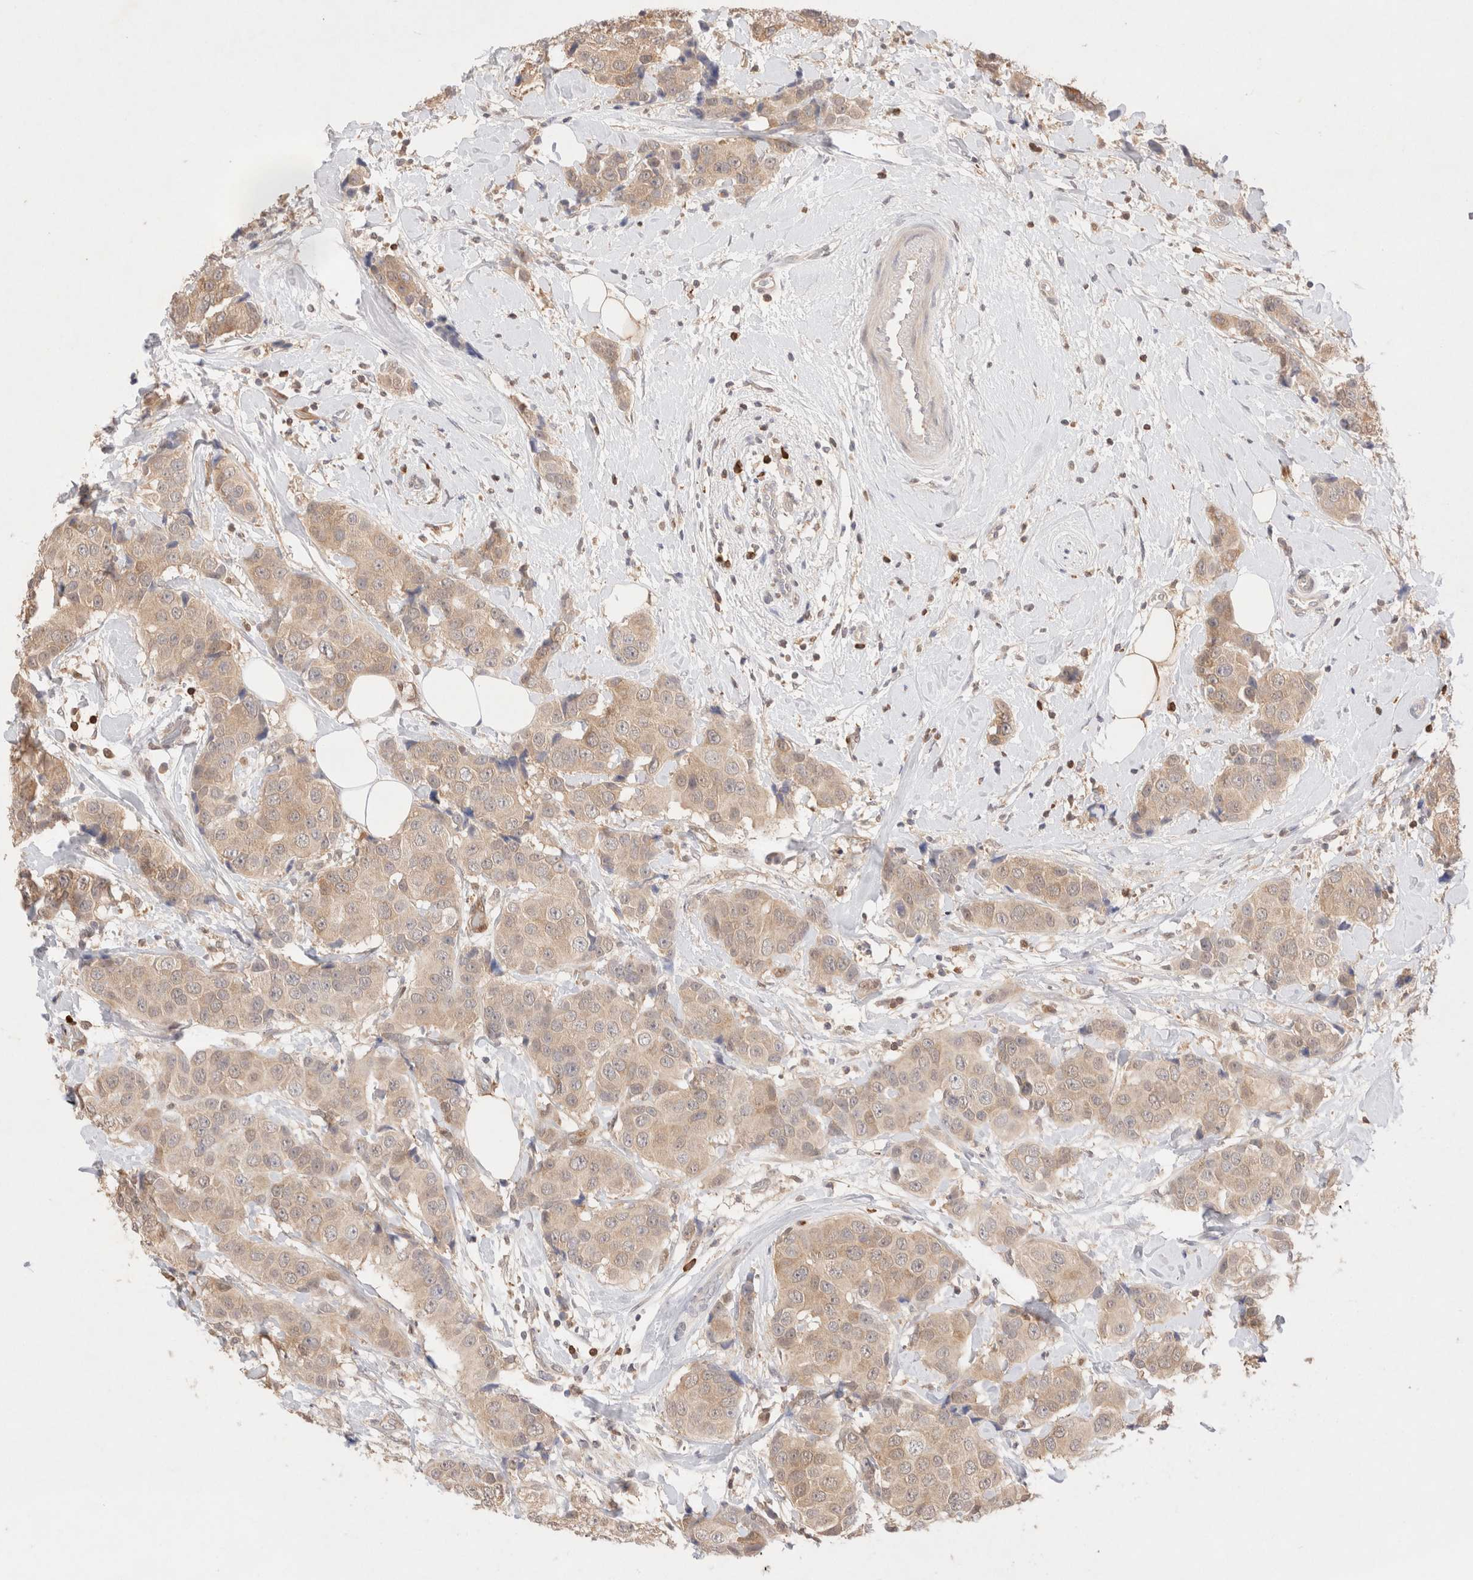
{"staining": {"intensity": "moderate", "quantity": ">75%", "location": "cytoplasmic/membranous"}, "tissue": "breast cancer", "cell_type": "Tumor cells", "image_type": "cancer", "snomed": [{"axis": "morphology", "description": "Normal tissue, NOS"}, {"axis": "morphology", "description": "Duct carcinoma"}, {"axis": "topography", "description": "Breast"}], "caption": "A brown stain highlights moderate cytoplasmic/membranous staining of a protein in breast cancer (invasive ductal carcinoma) tumor cells. (DAB (3,3'-diaminobenzidine) = brown stain, brightfield microscopy at high magnification).", "gene": "STARD10", "patient": {"sex": "female", "age": 39}}